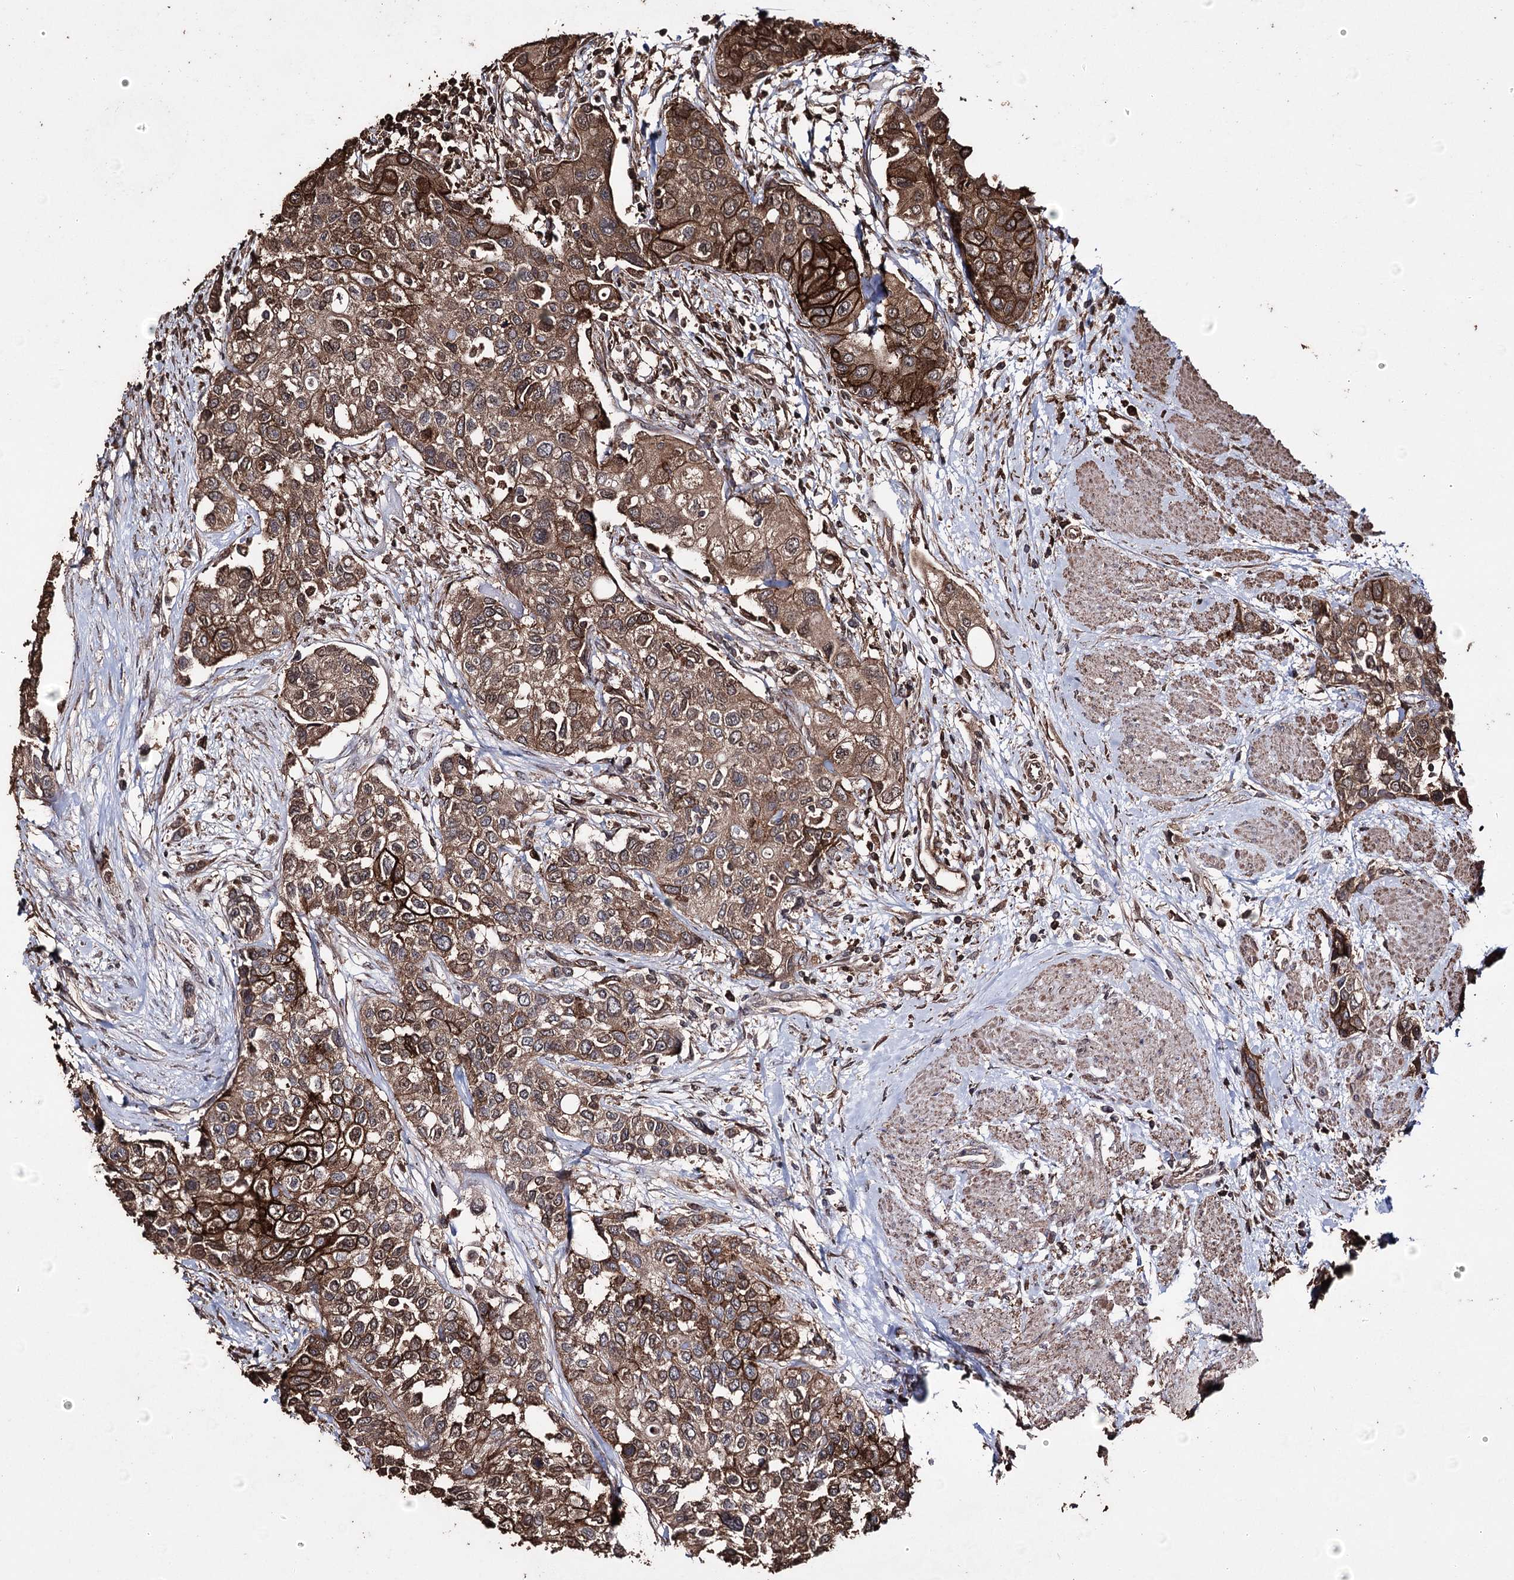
{"staining": {"intensity": "strong", "quantity": ">75%", "location": "cytoplasmic/membranous"}, "tissue": "urothelial cancer", "cell_type": "Tumor cells", "image_type": "cancer", "snomed": [{"axis": "morphology", "description": "Normal tissue, NOS"}, {"axis": "morphology", "description": "Urothelial carcinoma, High grade"}, {"axis": "topography", "description": "Vascular tissue"}, {"axis": "topography", "description": "Urinary bladder"}], "caption": "Tumor cells exhibit high levels of strong cytoplasmic/membranous positivity in approximately >75% of cells in human urothelial cancer.", "gene": "ZNF662", "patient": {"sex": "female", "age": 56}}